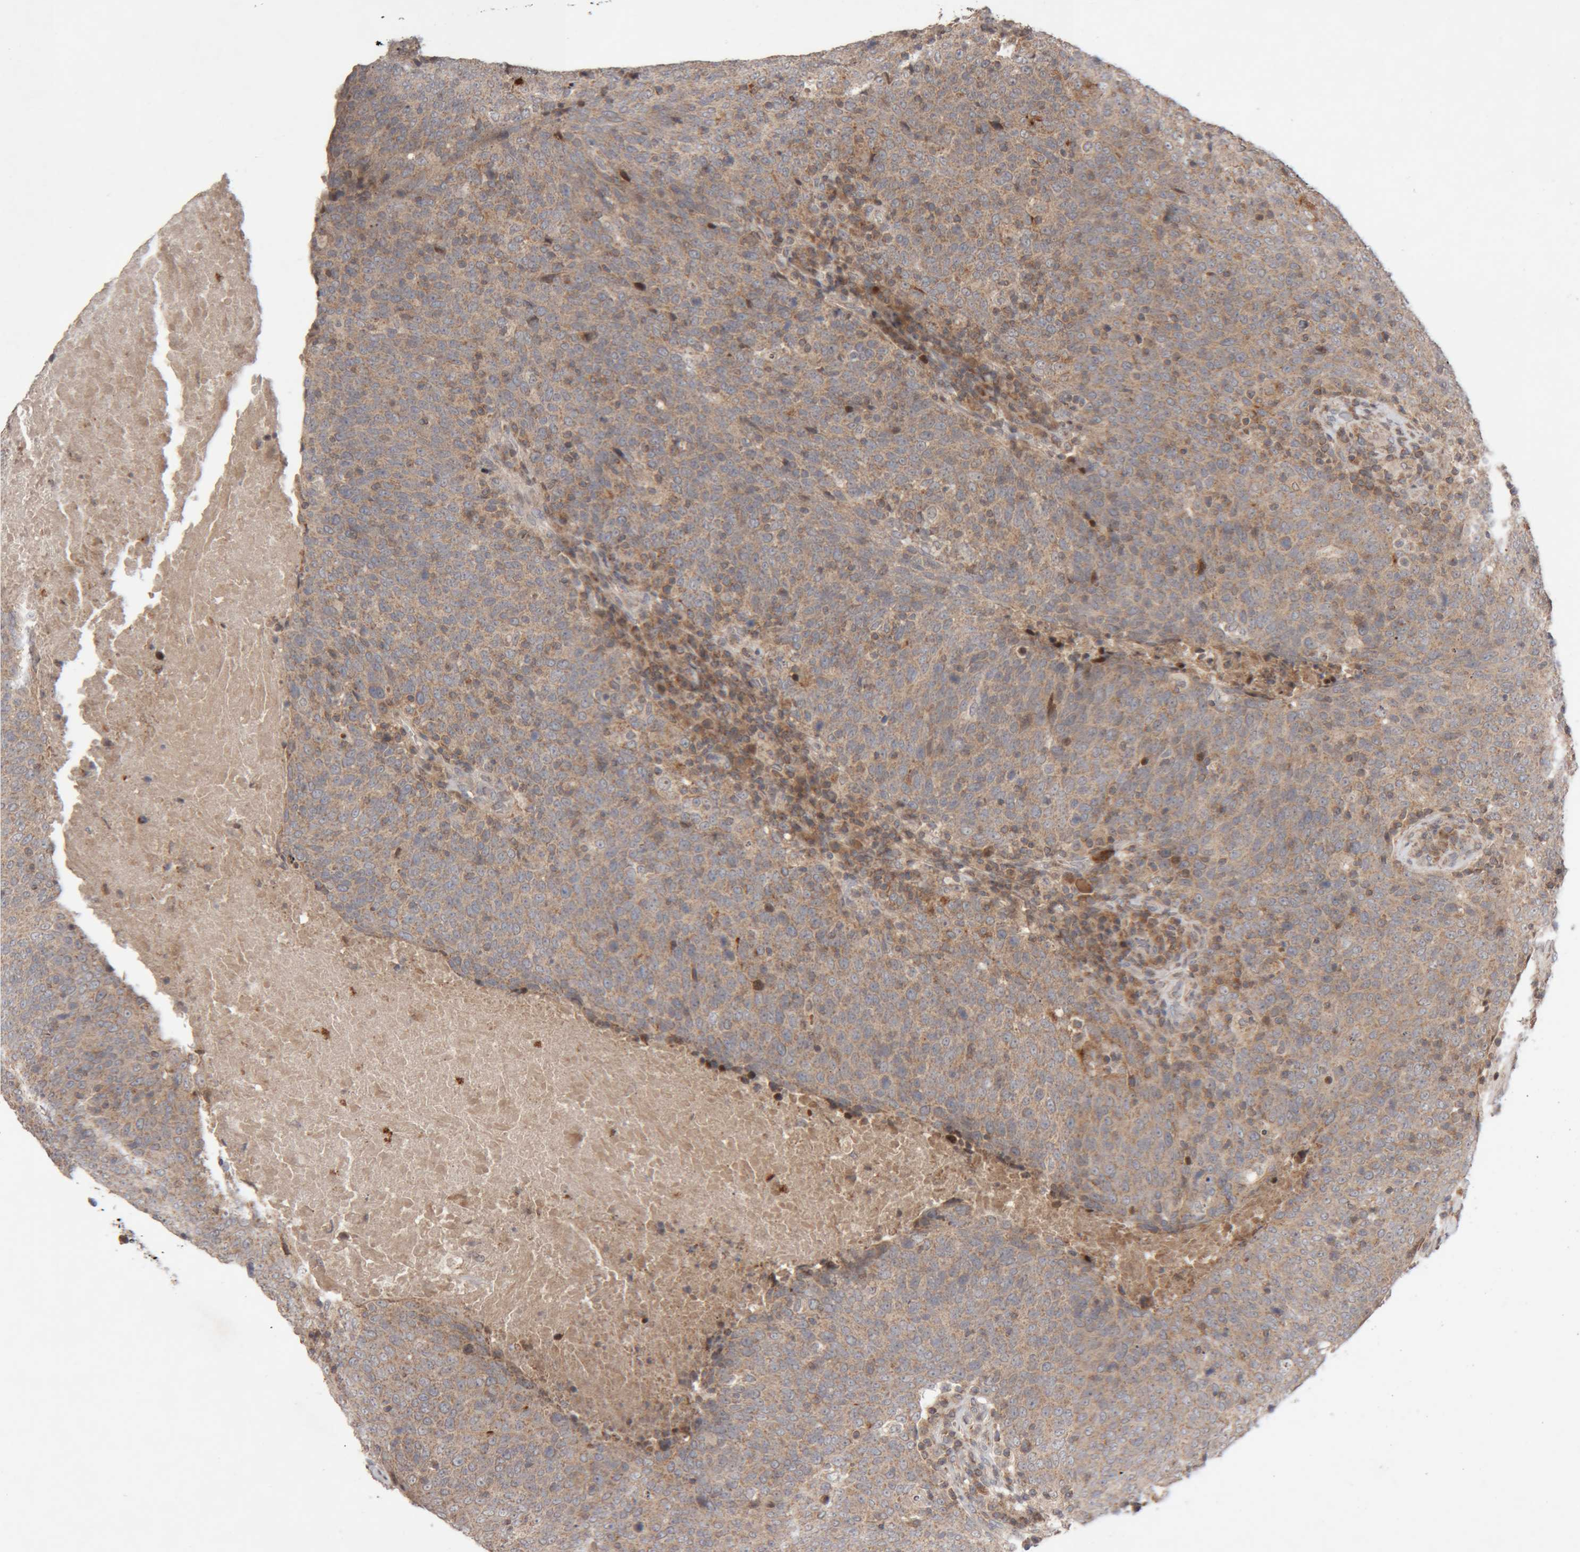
{"staining": {"intensity": "weak", "quantity": ">75%", "location": "cytoplasmic/membranous"}, "tissue": "head and neck cancer", "cell_type": "Tumor cells", "image_type": "cancer", "snomed": [{"axis": "morphology", "description": "Squamous cell carcinoma, NOS"}, {"axis": "morphology", "description": "Squamous cell carcinoma, metastatic, NOS"}, {"axis": "topography", "description": "Lymph node"}, {"axis": "topography", "description": "Head-Neck"}], "caption": "Immunohistochemical staining of human head and neck metastatic squamous cell carcinoma shows weak cytoplasmic/membranous protein expression in about >75% of tumor cells.", "gene": "KIF21B", "patient": {"sex": "male", "age": 62}}